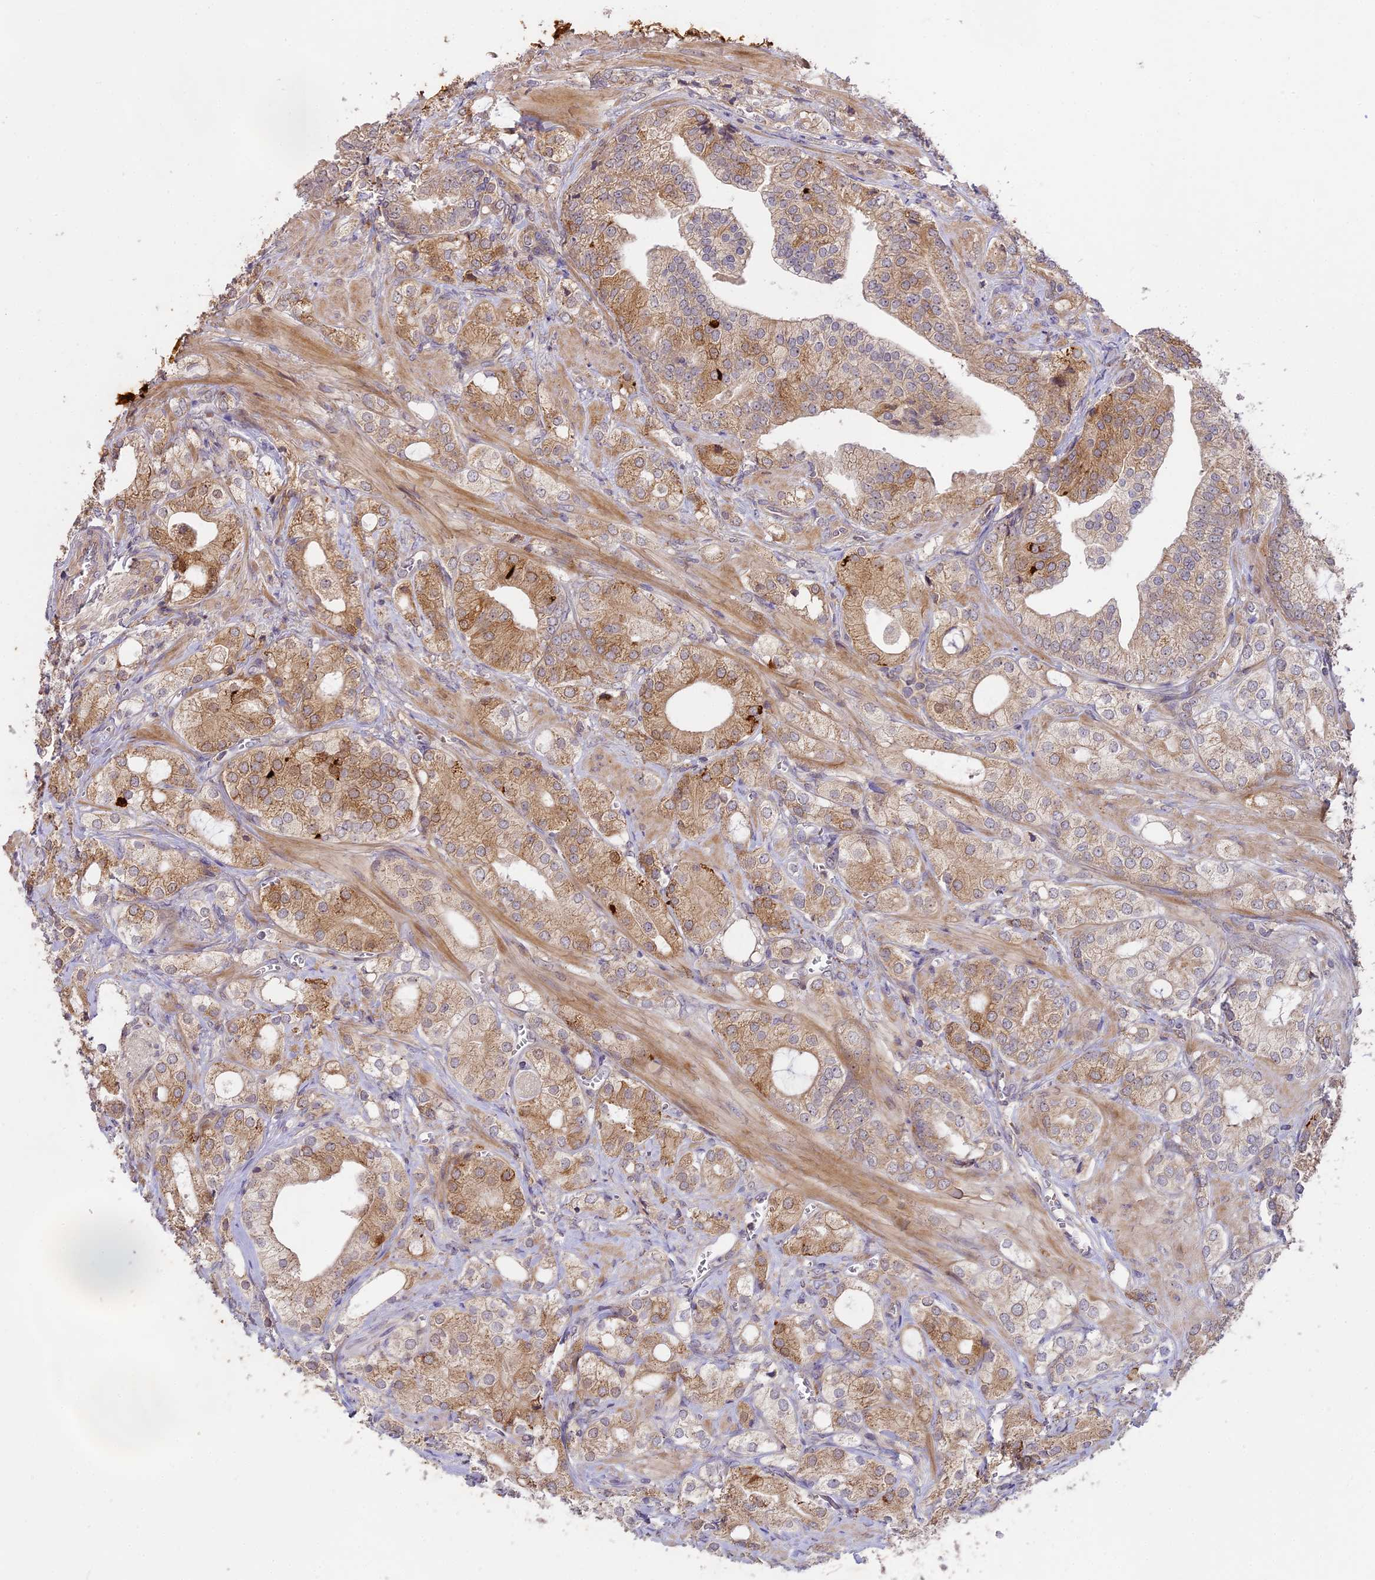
{"staining": {"intensity": "moderate", "quantity": "25%-75%", "location": "cytoplasmic/membranous"}, "tissue": "prostate cancer", "cell_type": "Tumor cells", "image_type": "cancer", "snomed": [{"axis": "morphology", "description": "Adenocarcinoma, High grade"}, {"axis": "topography", "description": "Prostate"}], "caption": "This is an image of immunohistochemistry (IHC) staining of prostate cancer (high-grade adenocarcinoma), which shows moderate positivity in the cytoplasmic/membranous of tumor cells.", "gene": "MEMO1", "patient": {"sex": "male", "age": 50}}